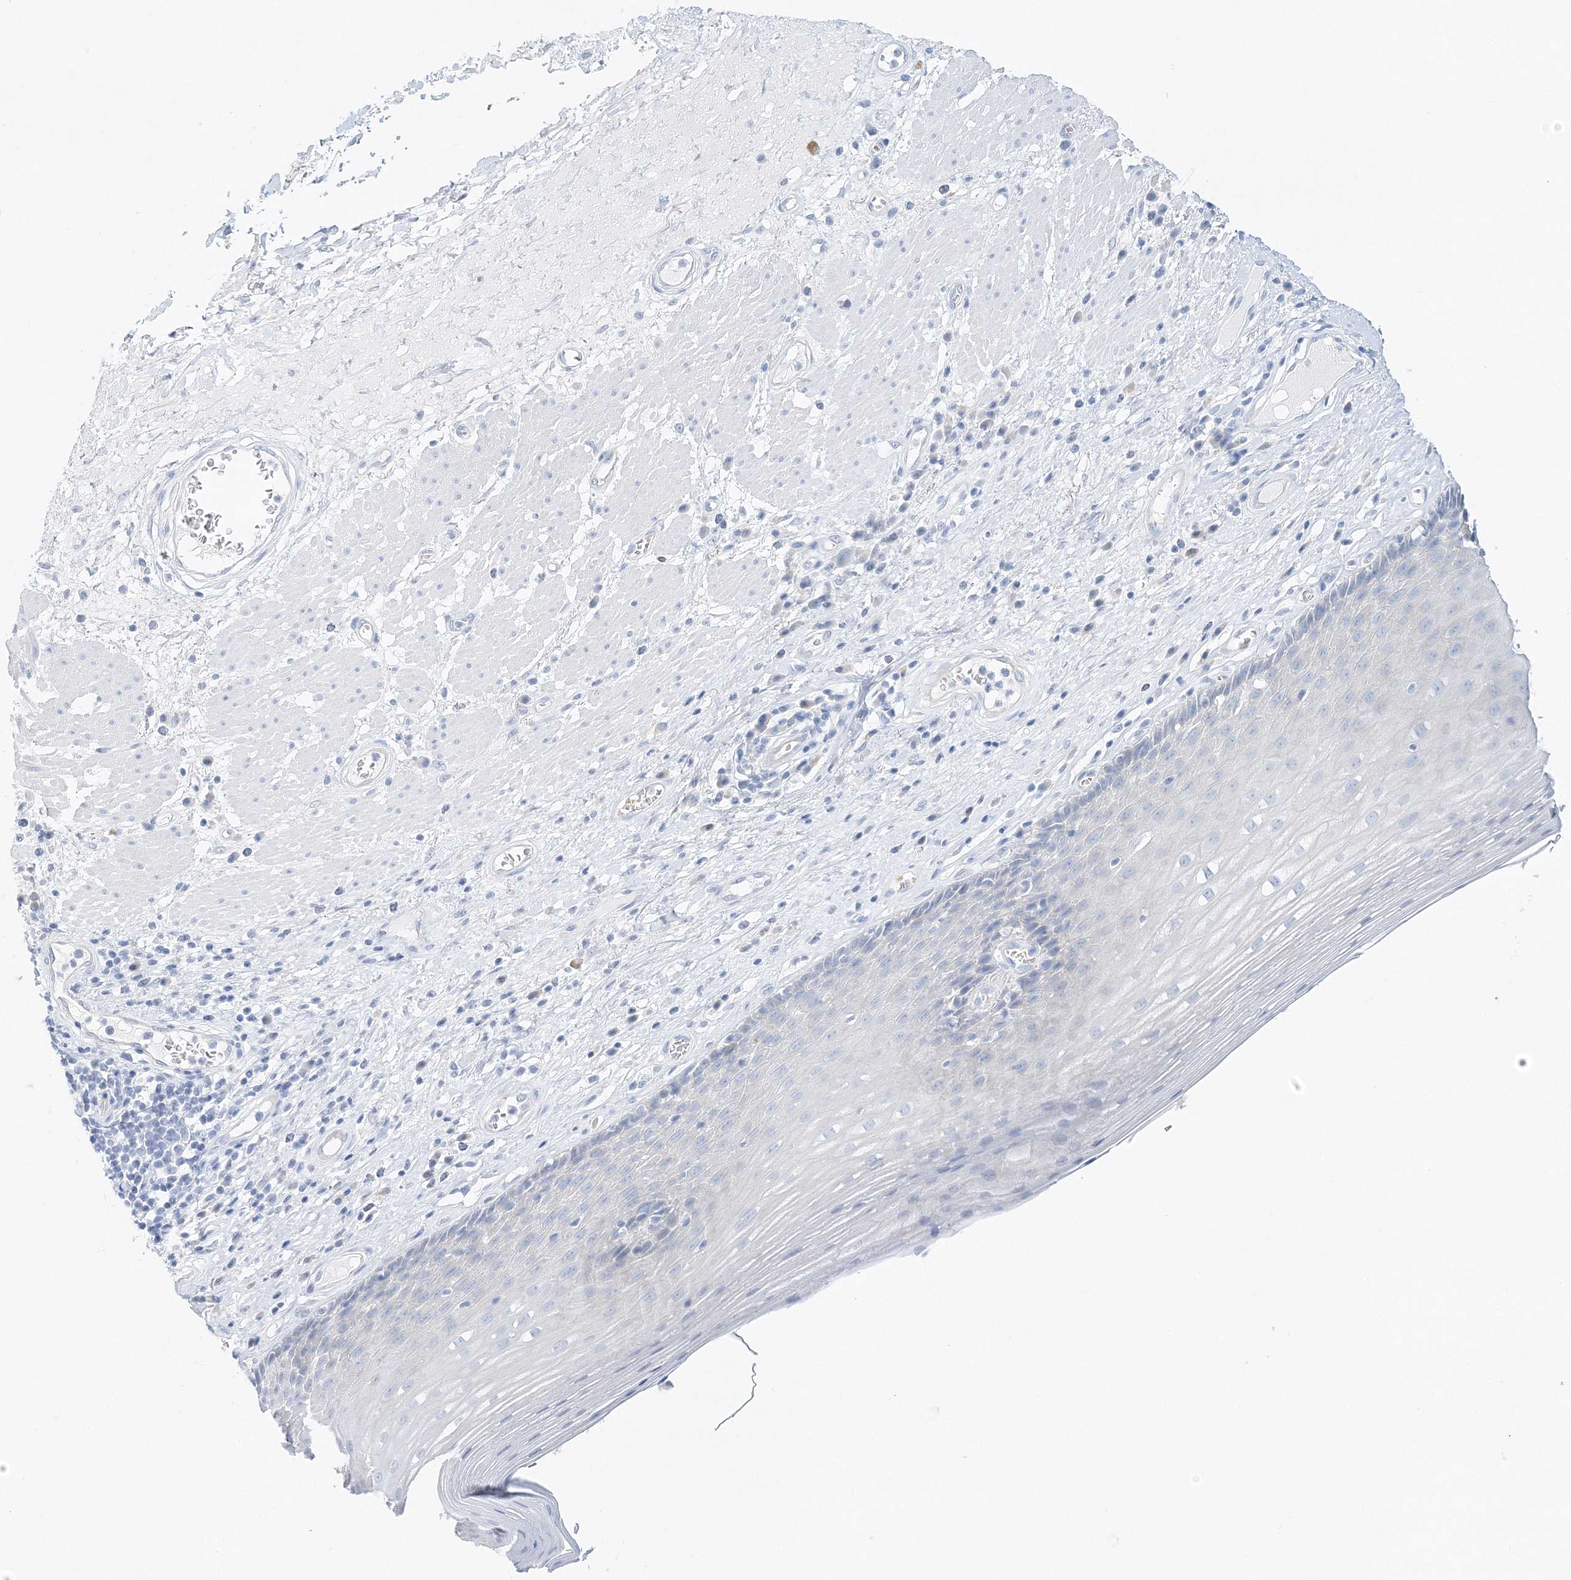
{"staining": {"intensity": "negative", "quantity": "none", "location": "none"}, "tissue": "esophagus", "cell_type": "Squamous epithelial cells", "image_type": "normal", "snomed": [{"axis": "morphology", "description": "Normal tissue, NOS"}, {"axis": "topography", "description": "Esophagus"}], "caption": "This is an IHC photomicrograph of benign human esophagus. There is no expression in squamous epithelial cells.", "gene": "VILL", "patient": {"sex": "male", "age": 62}}